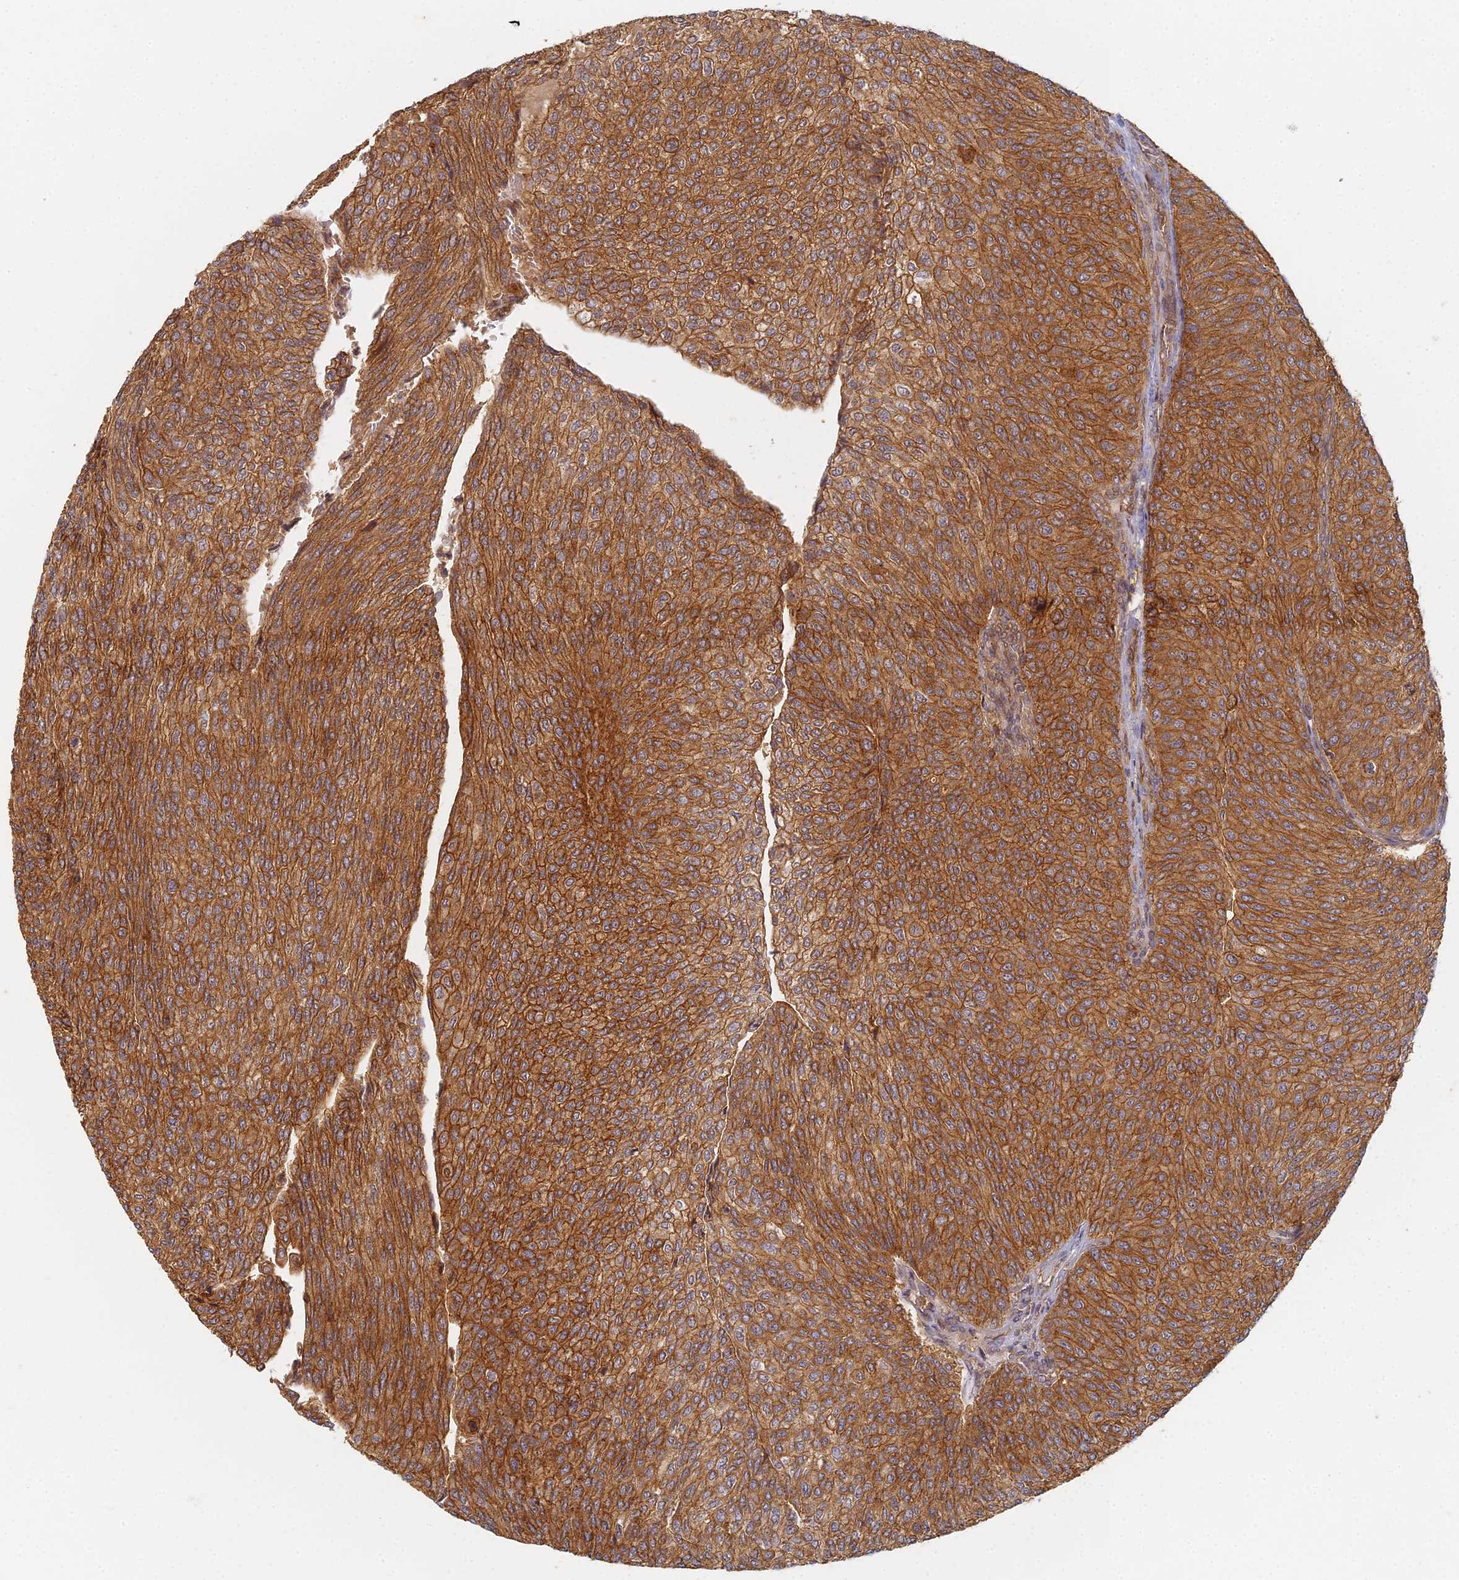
{"staining": {"intensity": "strong", "quantity": ">75%", "location": "cytoplasmic/membranous"}, "tissue": "urothelial cancer", "cell_type": "Tumor cells", "image_type": "cancer", "snomed": [{"axis": "morphology", "description": "Urothelial carcinoma, High grade"}, {"axis": "topography", "description": "Urinary bladder"}], "caption": "This image demonstrates IHC staining of human urothelial cancer, with high strong cytoplasmic/membranous staining in approximately >75% of tumor cells.", "gene": "INO80D", "patient": {"sex": "female", "age": 79}}